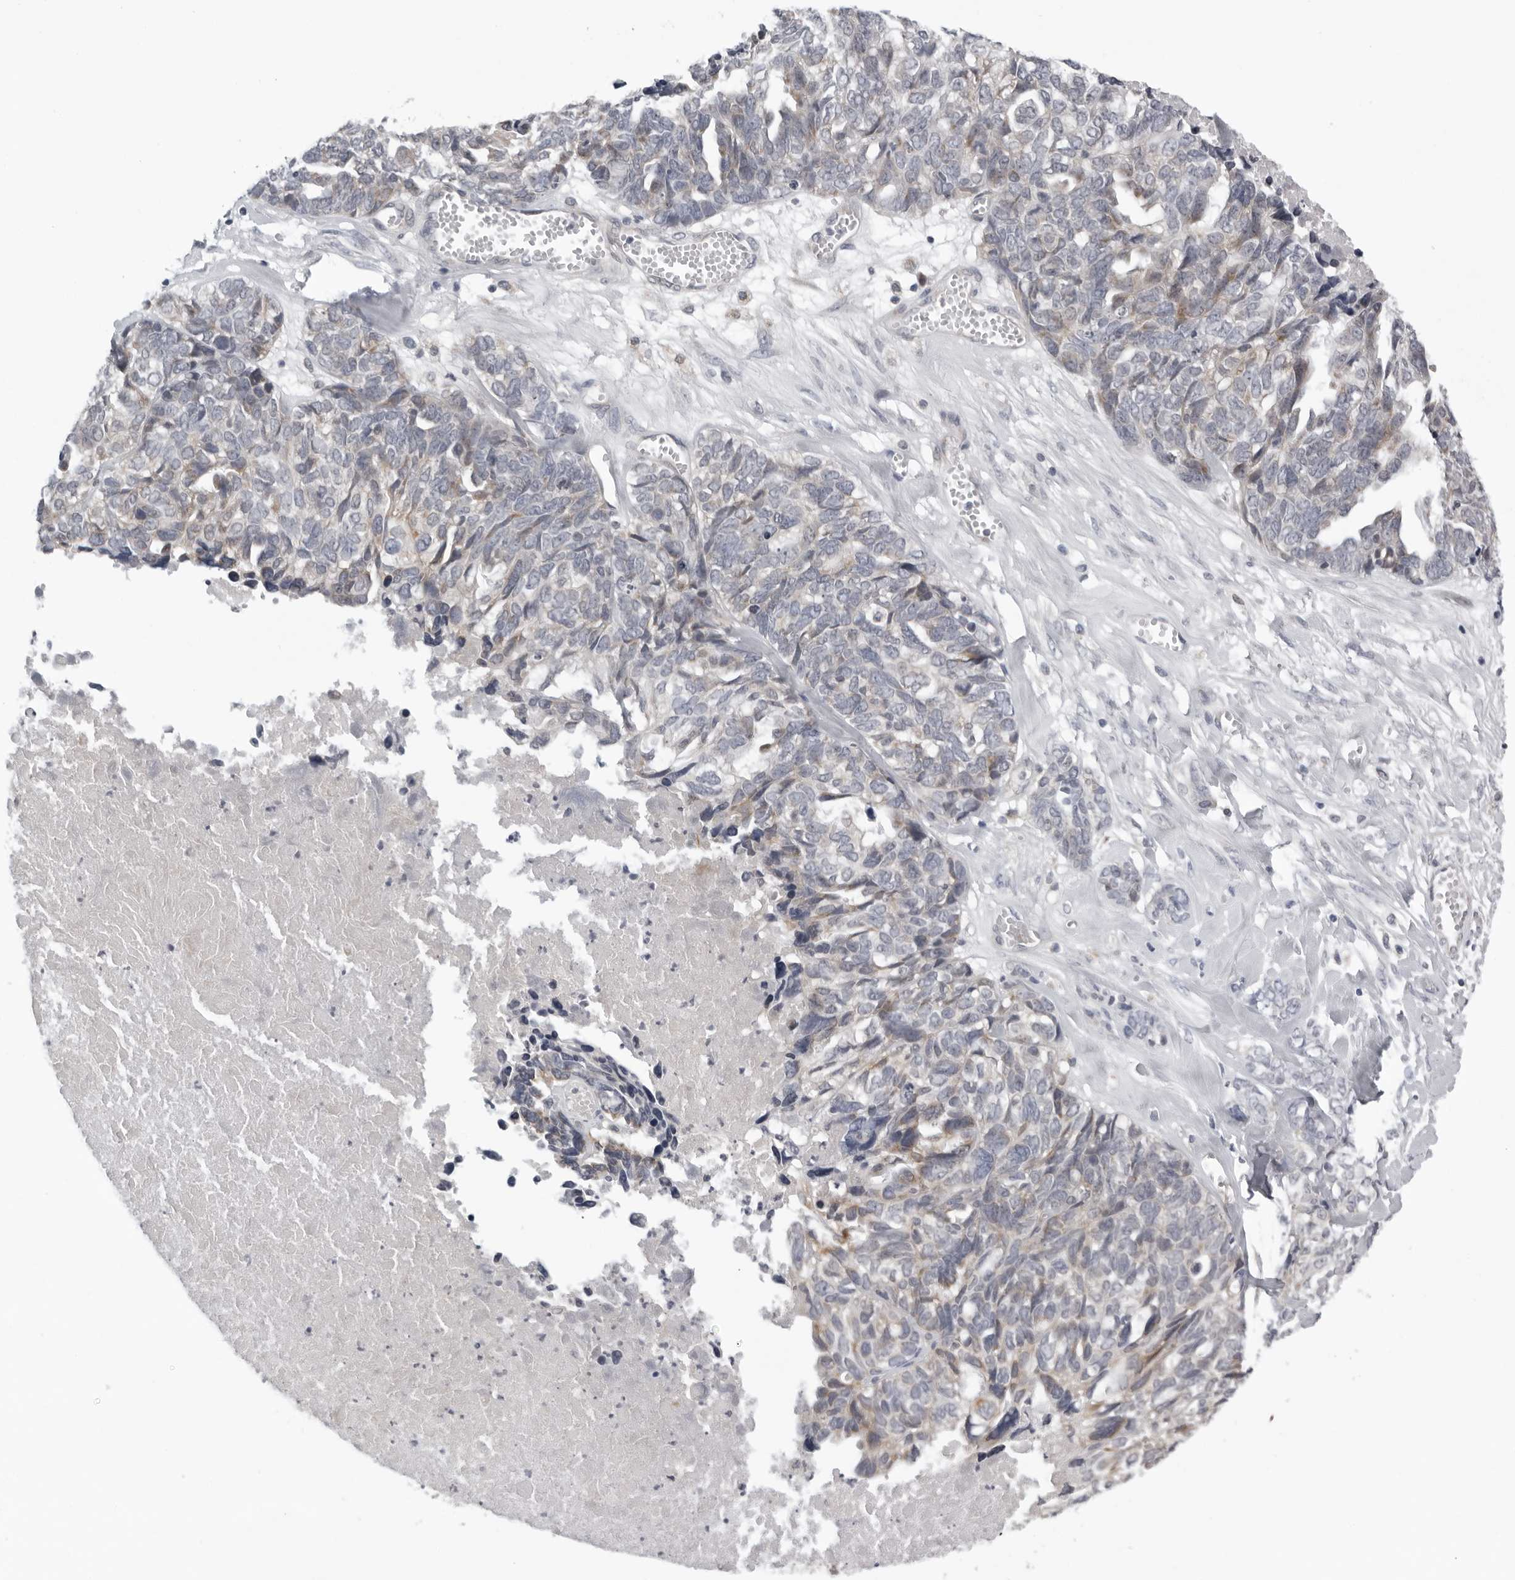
{"staining": {"intensity": "moderate", "quantity": "<25%", "location": "cytoplasmic/membranous"}, "tissue": "ovarian cancer", "cell_type": "Tumor cells", "image_type": "cancer", "snomed": [{"axis": "morphology", "description": "Cystadenocarcinoma, serous, NOS"}, {"axis": "topography", "description": "Ovary"}], "caption": "Immunohistochemical staining of human serous cystadenocarcinoma (ovarian) exhibits low levels of moderate cytoplasmic/membranous protein staining in about <25% of tumor cells.", "gene": "CPT2", "patient": {"sex": "female", "age": 79}}